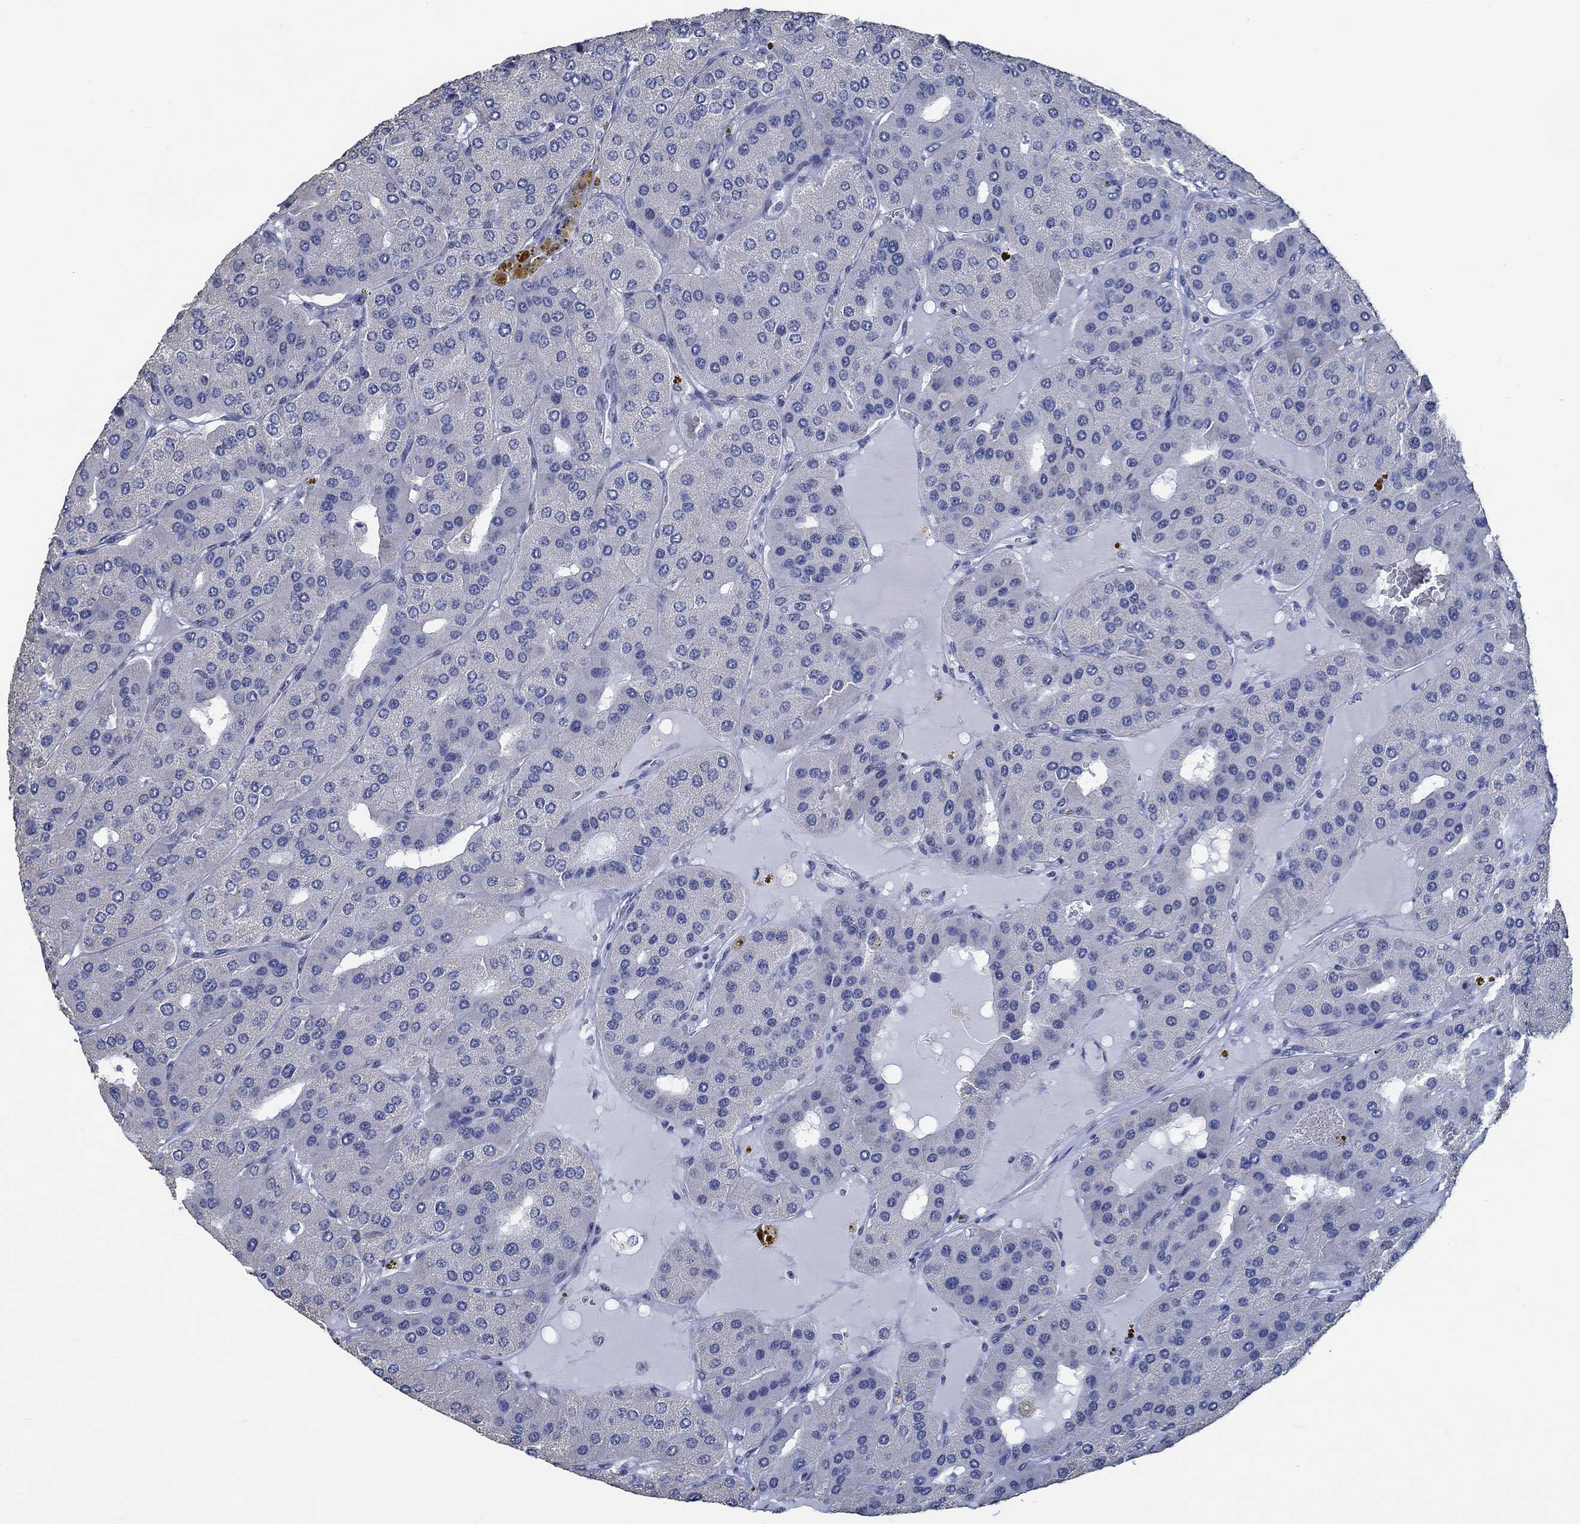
{"staining": {"intensity": "negative", "quantity": "none", "location": "none"}, "tissue": "parathyroid gland", "cell_type": "Glandular cells", "image_type": "normal", "snomed": [{"axis": "morphology", "description": "Normal tissue, NOS"}, {"axis": "morphology", "description": "Adenoma, NOS"}, {"axis": "topography", "description": "Parathyroid gland"}], "caption": "Histopathology image shows no protein staining in glandular cells of unremarkable parathyroid gland. (DAB immunohistochemistry (IHC) with hematoxylin counter stain).", "gene": "OBSCN", "patient": {"sex": "female", "age": 86}}